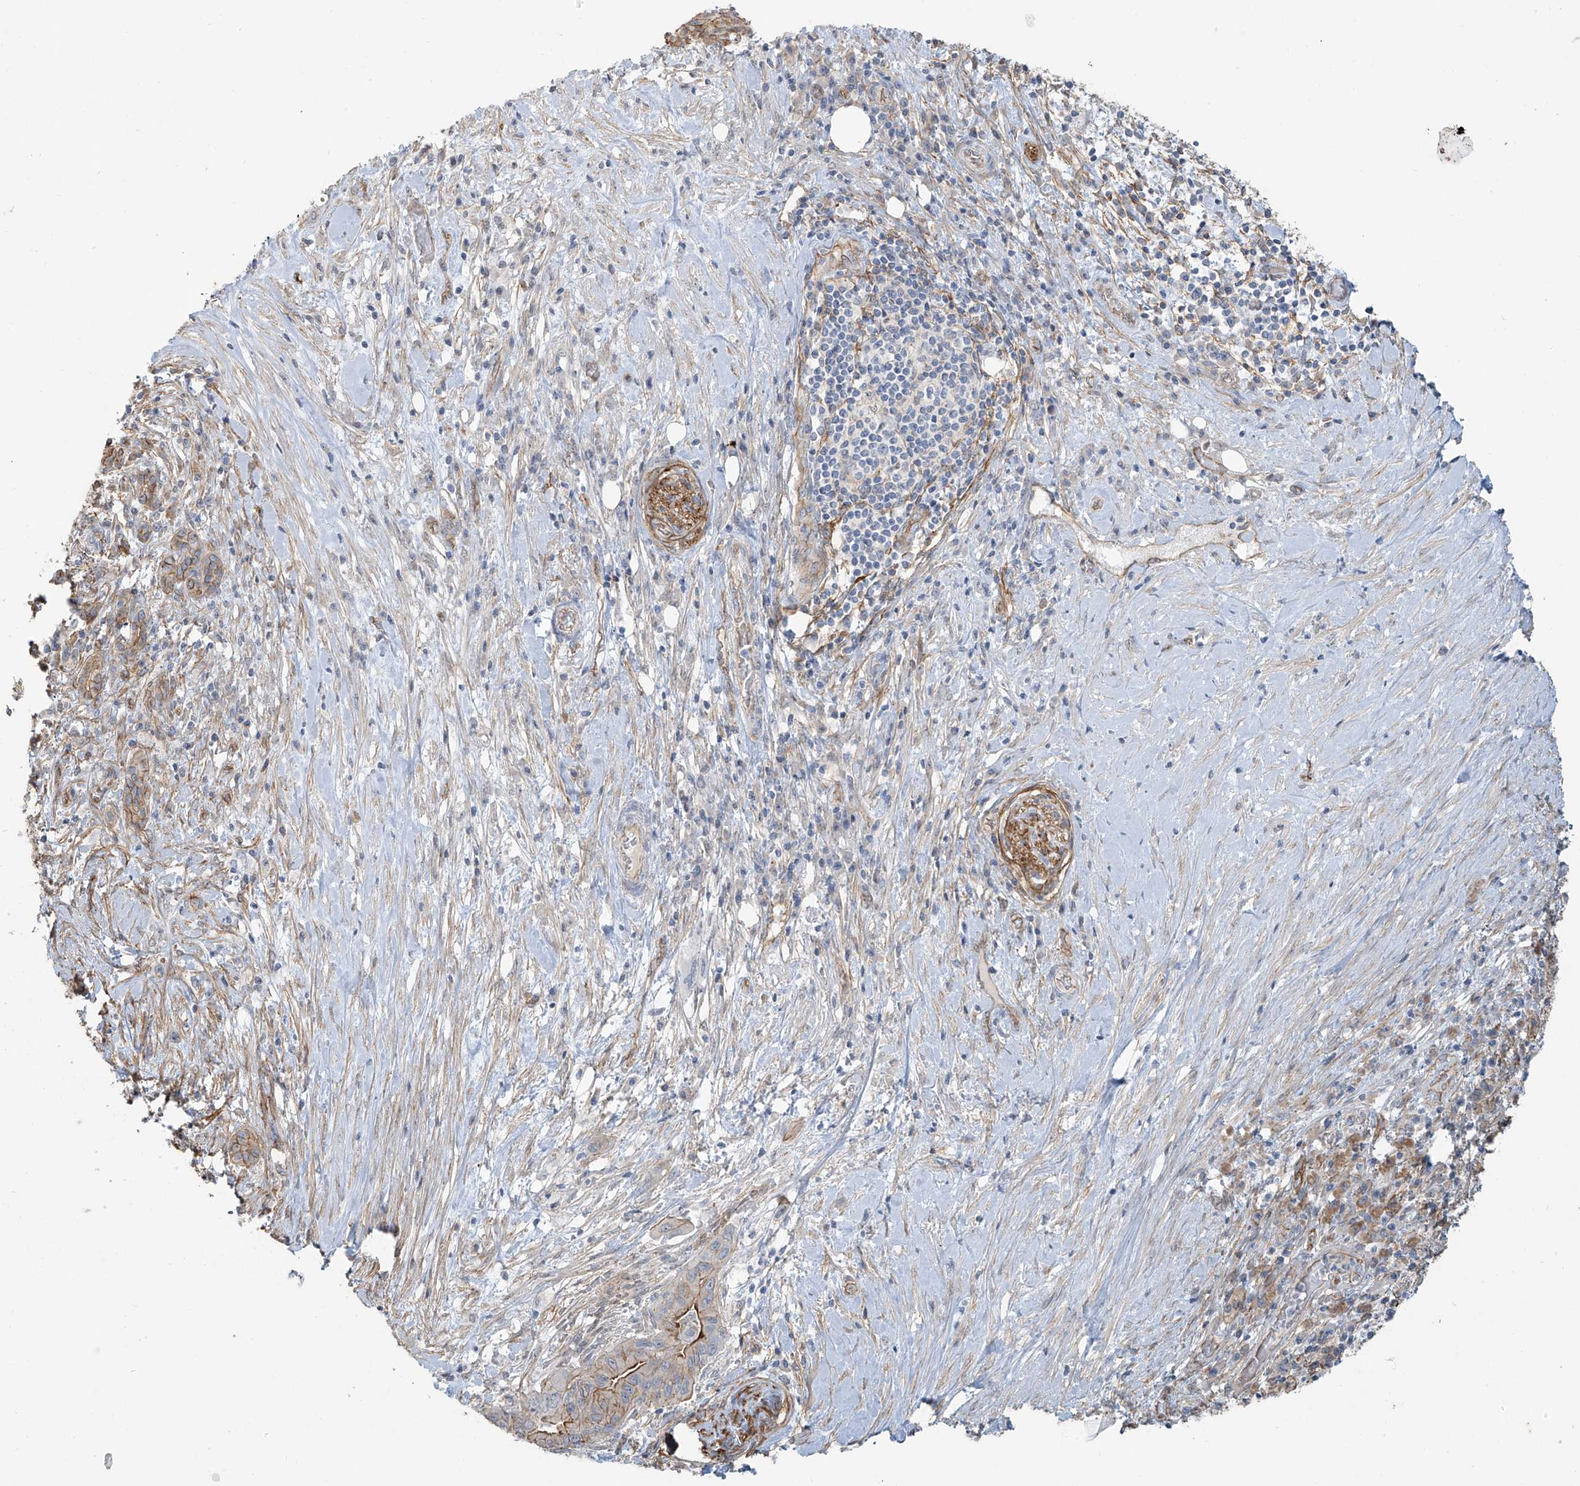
{"staining": {"intensity": "moderate", "quantity": "25%-75%", "location": "cytoplasmic/membranous"}, "tissue": "pancreatic cancer", "cell_type": "Tumor cells", "image_type": "cancer", "snomed": [{"axis": "morphology", "description": "Adenocarcinoma, NOS"}, {"axis": "topography", "description": "Pancreas"}], "caption": "Moderate cytoplasmic/membranous expression for a protein is appreciated in approximately 25%-75% of tumor cells of adenocarcinoma (pancreatic) using immunohistochemistry (IHC).", "gene": "TUBE1", "patient": {"sex": "female", "age": 73}}